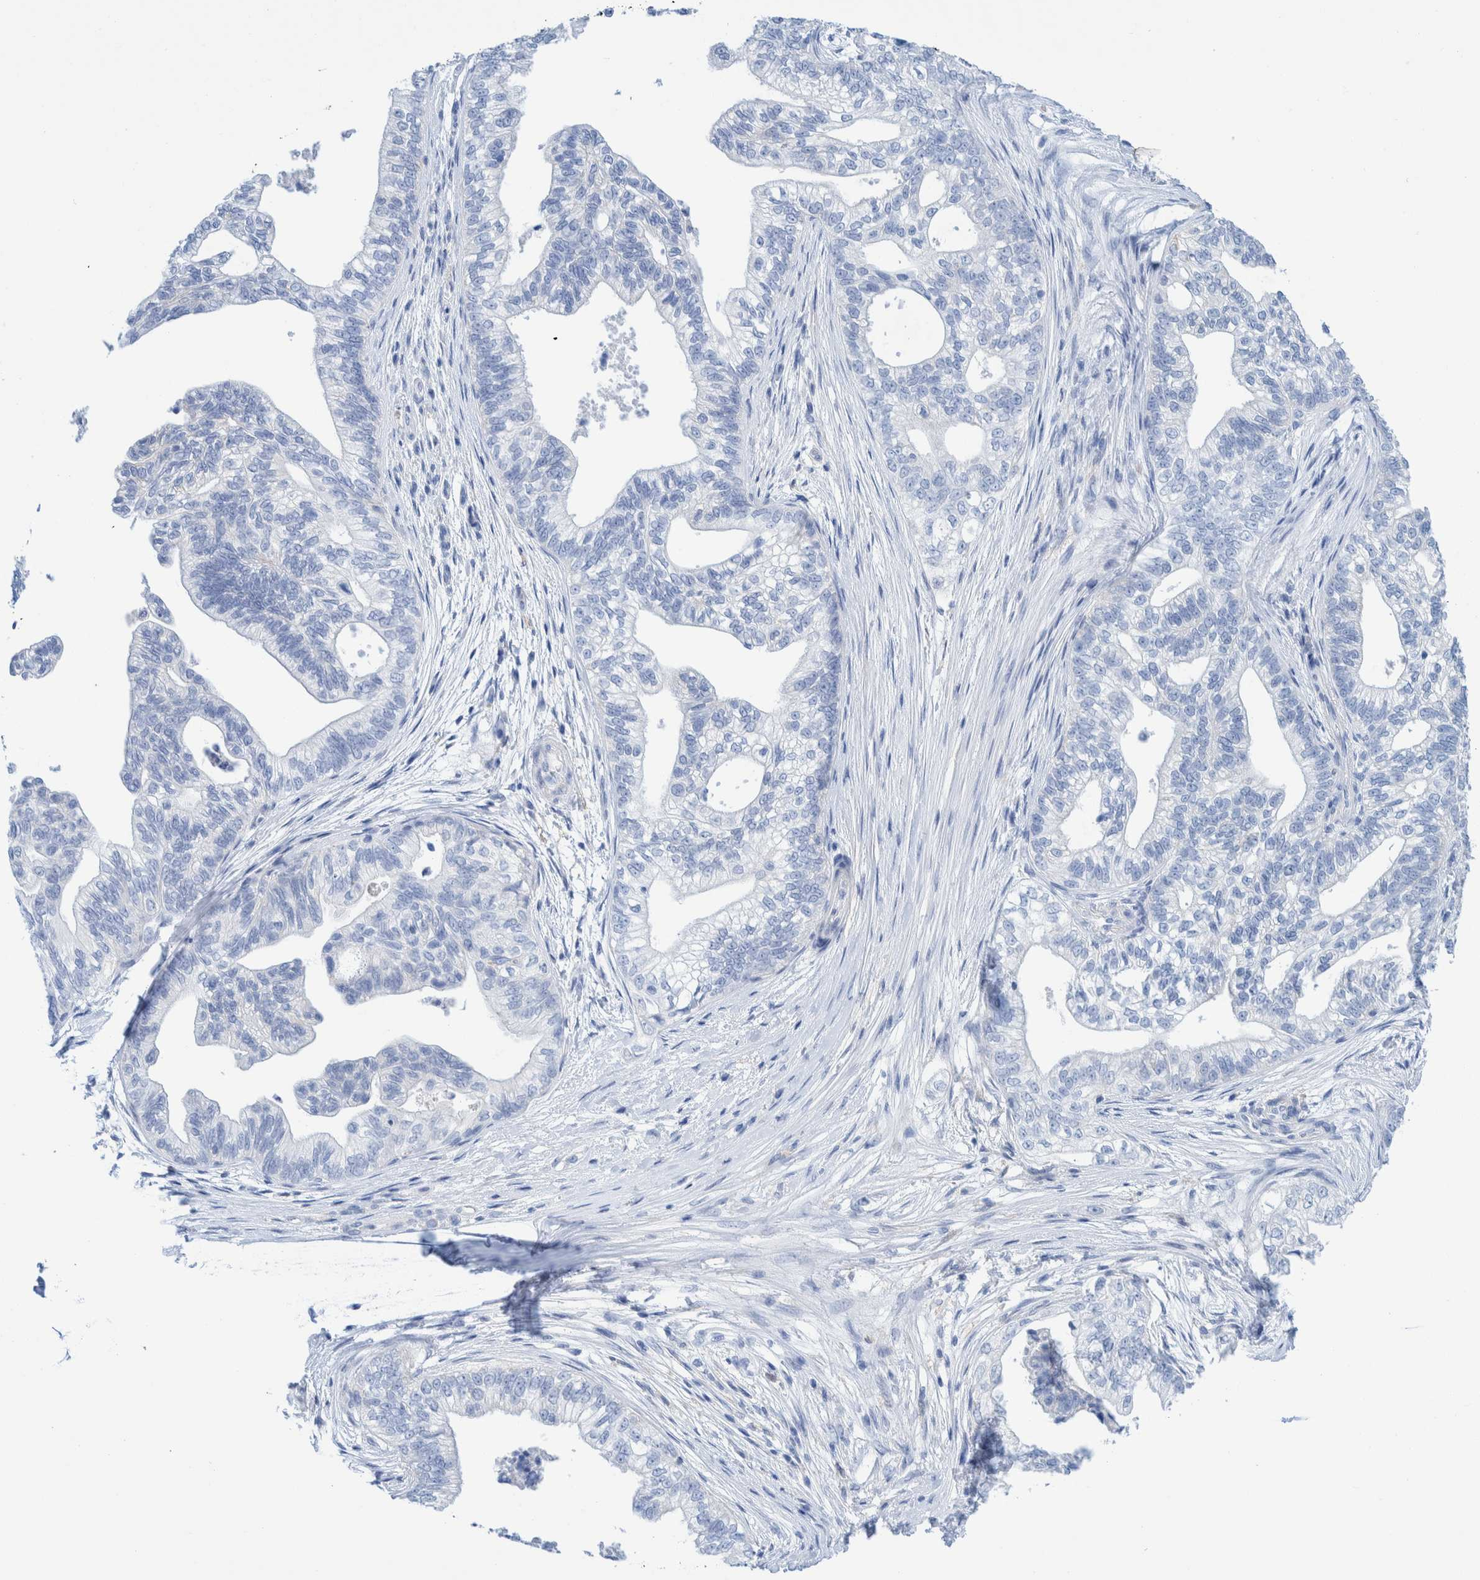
{"staining": {"intensity": "negative", "quantity": "none", "location": "none"}, "tissue": "pancreatic cancer", "cell_type": "Tumor cells", "image_type": "cancer", "snomed": [{"axis": "morphology", "description": "Adenocarcinoma, NOS"}, {"axis": "topography", "description": "Pancreas"}], "caption": "This is an immunohistochemistry (IHC) micrograph of human adenocarcinoma (pancreatic). There is no expression in tumor cells.", "gene": "KRT14", "patient": {"sex": "male", "age": 72}}